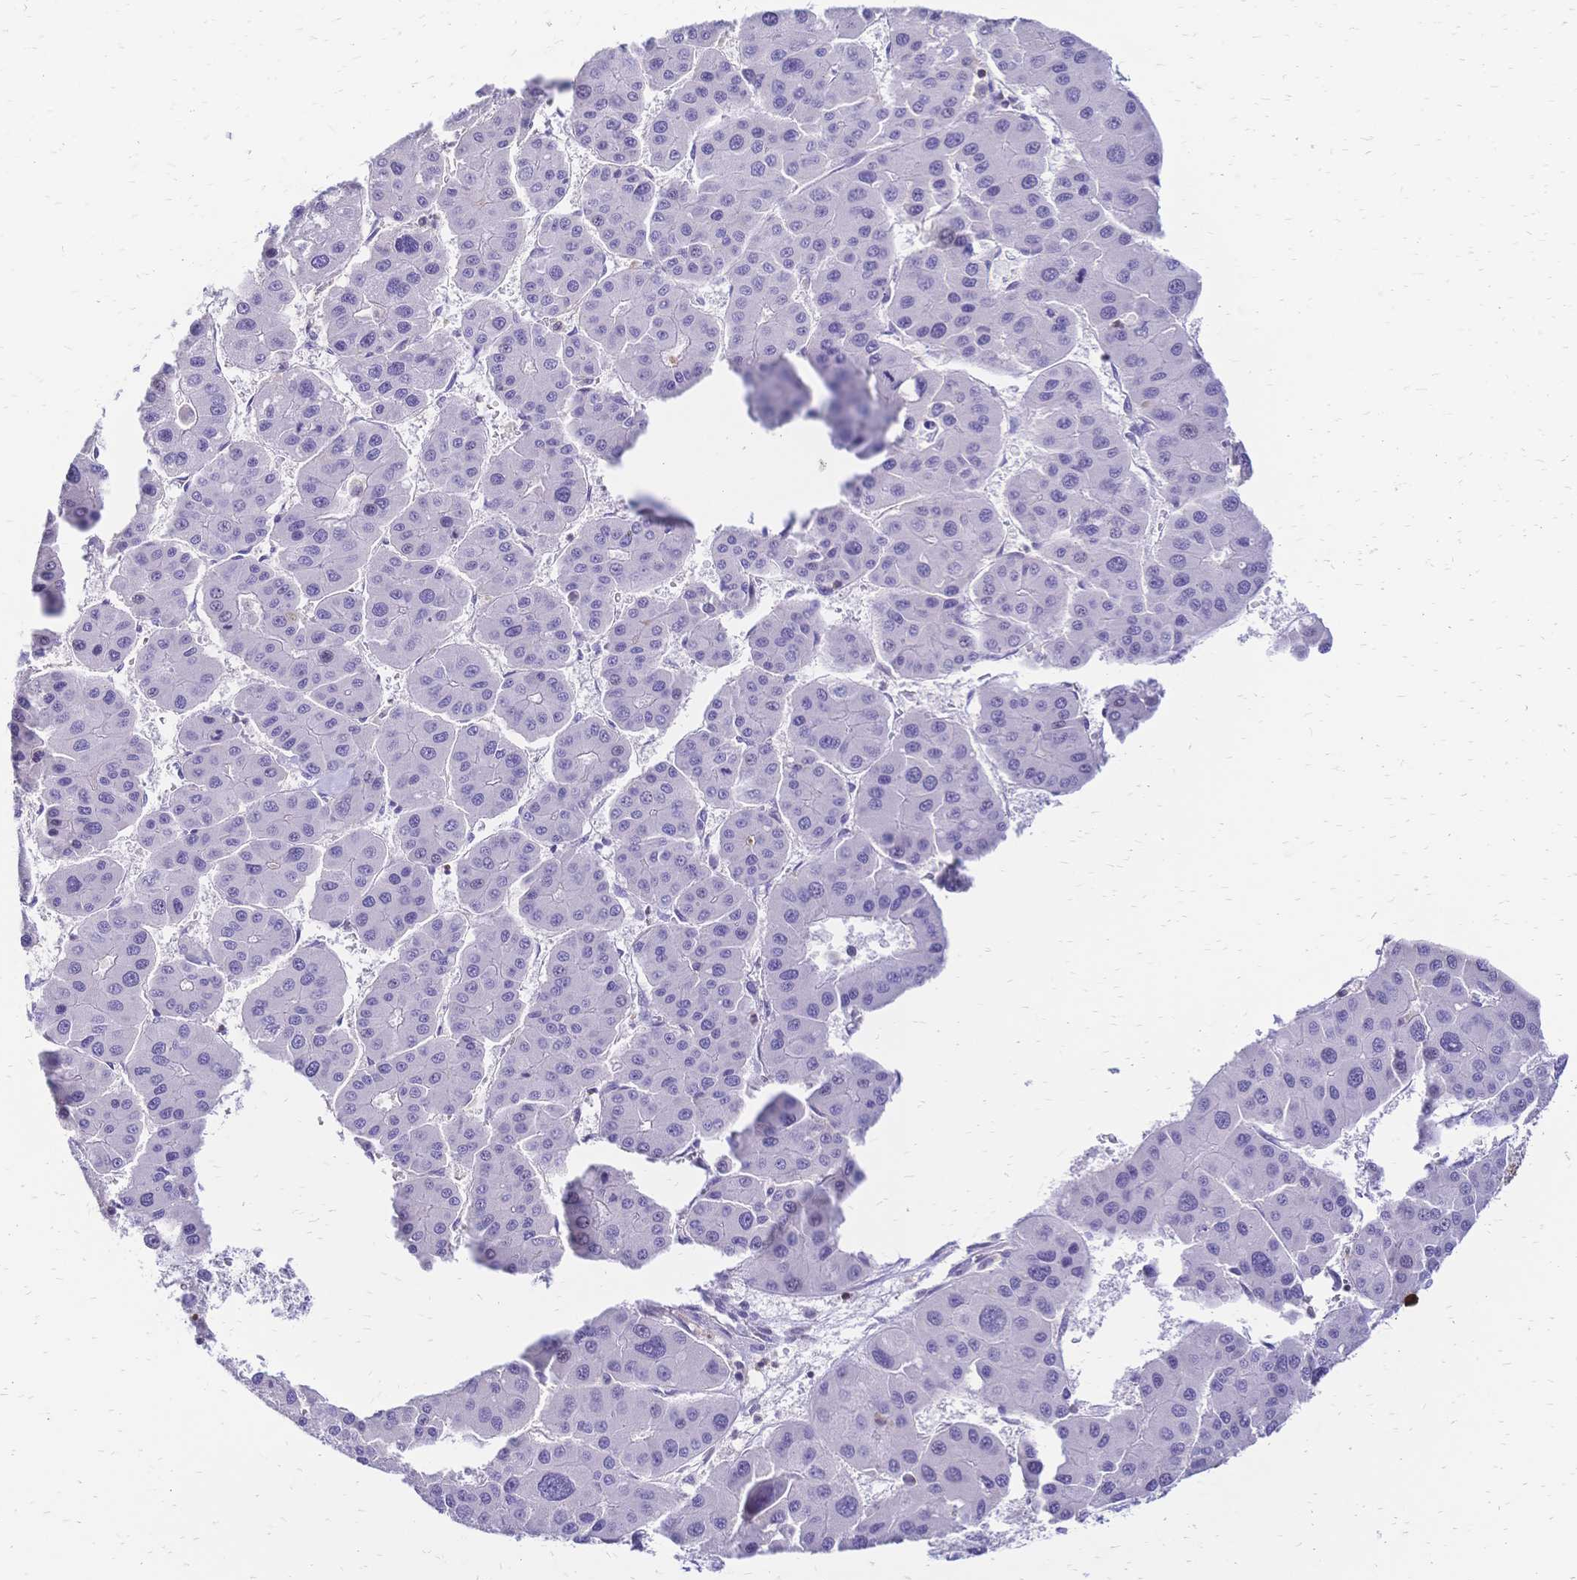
{"staining": {"intensity": "negative", "quantity": "none", "location": "none"}, "tissue": "liver cancer", "cell_type": "Tumor cells", "image_type": "cancer", "snomed": [{"axis": "morphology", "description": "Carcinoma, Hepatocellular, NOS"}, {"axis": "topography", "description": "Liver"}], "caption": "High magnification brightfield microscopy of liver hepatocellular carcinoma stained with DAB (brown) and counterstained with hematoxylin (blue): tumor cells show no significant positivity.", "gene": "IL2RA", "patient": {"sex": "male", "age": 73}}